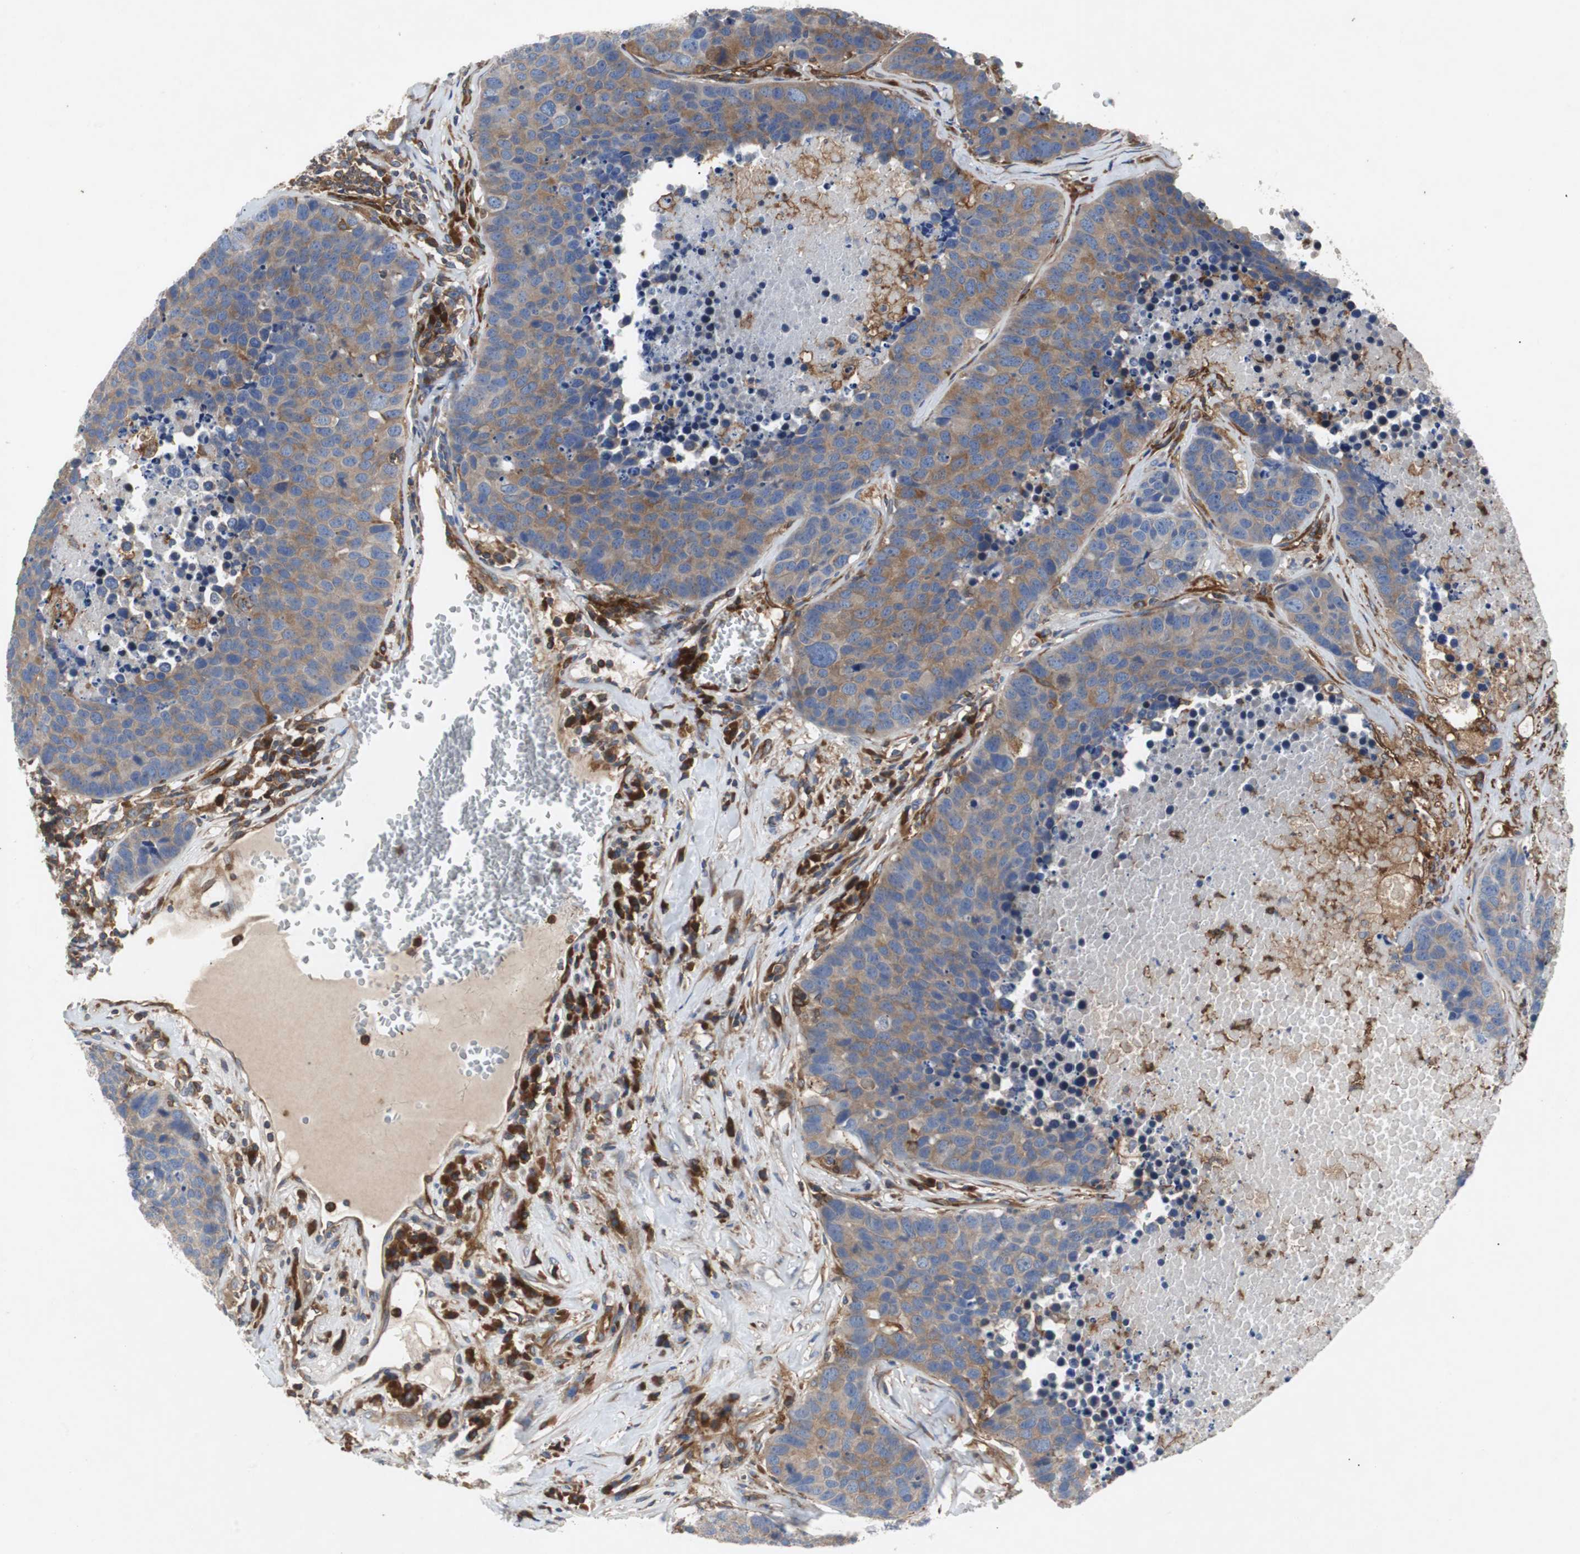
{"staining": {"intensity": "moderate", "quantity": ">75%", "location": "cytoplasmic/membranous"}, "tissue": "carcinoid", "cell_type": "Tumor cells", "image_type": "cancer", "snomed": [{"axis": "morphology", "description": "Carcinoid, malignant, NOS"}, {"axis": "topography", "description": "Lung"}], "caption": "Protein staining of carcinoid (malignant) tissue displays moderate cytoplasmic/membranous positivity in approximately >75% of tumor cells.", "gene": "GYS1", "patient": {"sex": "male", "age": 60}}